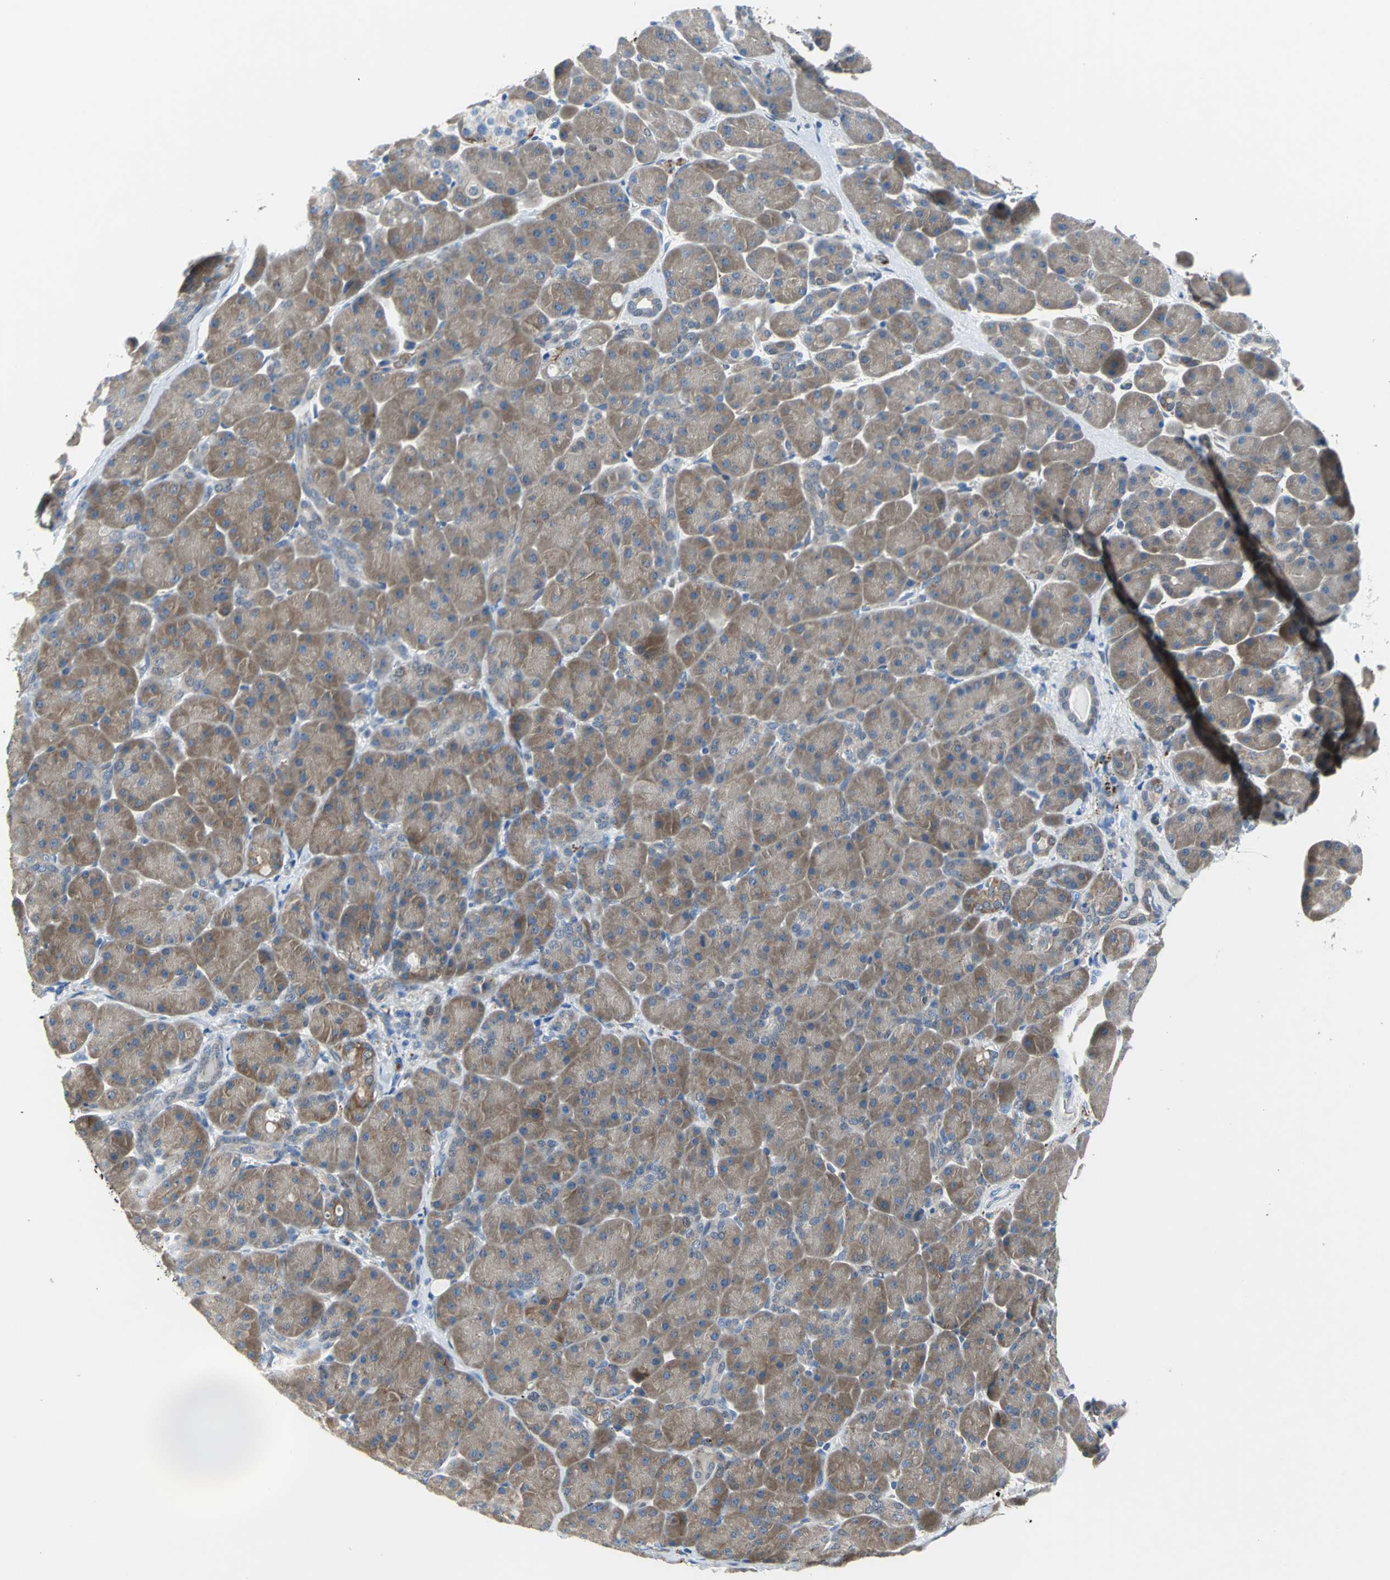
{"staining": {"intensity": "moderate", "quantity": ">75%", "location": "cytoplasmic/membranous"}, "tissue": "pancreas", "cell_type": "Exocrine glandular cells", "image_type": "normal", "snomed": [{"axis": "morphology", "description": "Normal tissue, NOS"}, {"axis": "topography", "description": "Pancreas"}], "caption": "A high-resolution photomicrograph shows IHC staining of unremarkable pancreas, which reveals moderate cytoplasmic/membranous positivity in about >75% of exocrine glandular cells. (Brightfield microscopy of DAB IHC at high magnification).", "gene": "ENSG00000285130", "patient": {"sex": "male", "age": 66}}